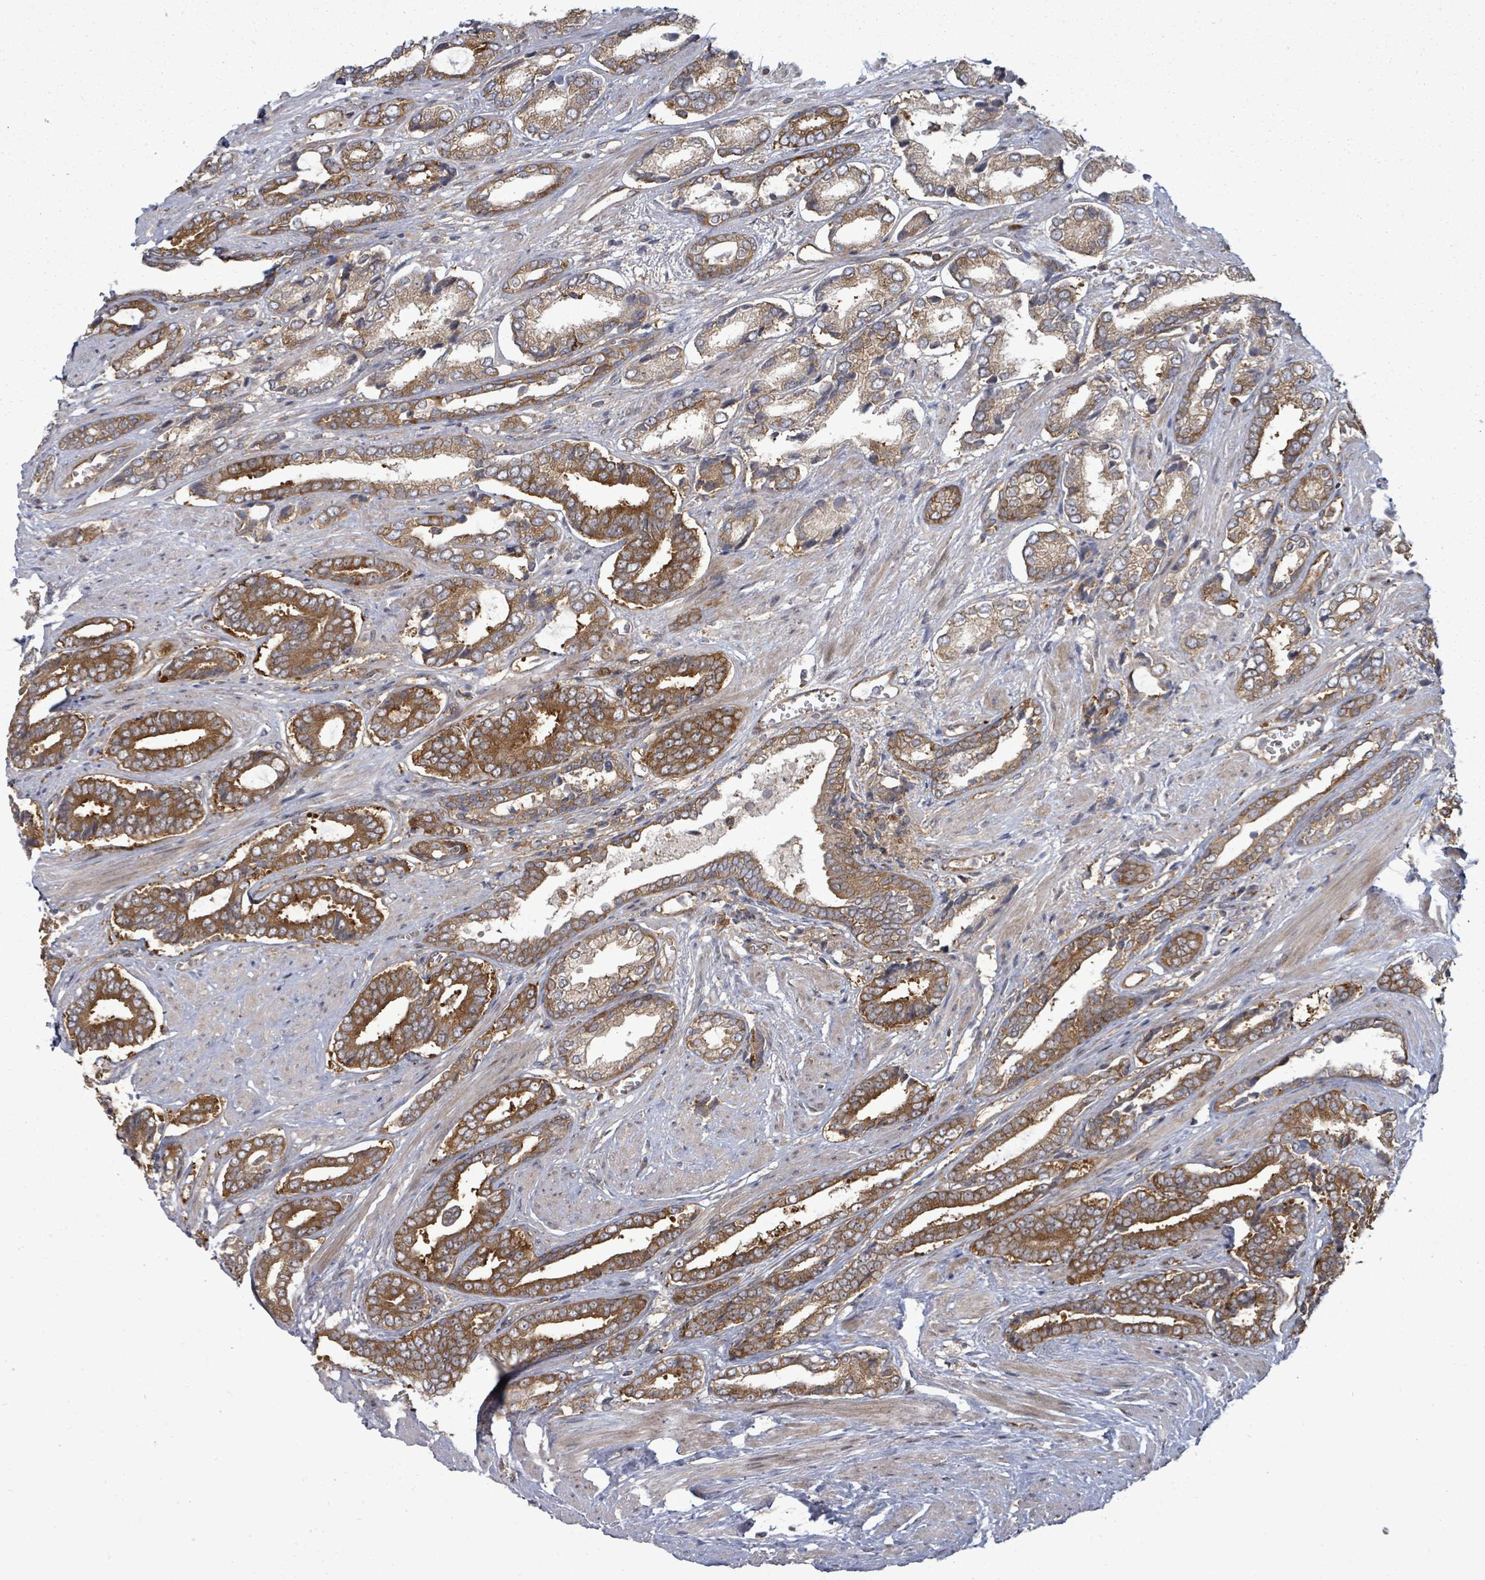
{"staining": {"intensity": "moderate", "quantity": ">75%", "location": "cytoplasmic/membranous"}, "tissue": "prostate cancer", "cell_type": "Tumor cells", "image_type": "cancer", "snomed": [{"axis": "morphology", "description": "Adenocarcinoma, NOS"}, {"axis": "topography", "description": "Prostate and seminal vesicle, NOS"}], "caption": "A brown stain labels moderate cytoplasmic/membranous positivity of a protein in human adenocarcinoma (prostate) tumor cells.", "gene": "EIF3C", "patient": {"sex": "male", "age": 76}}